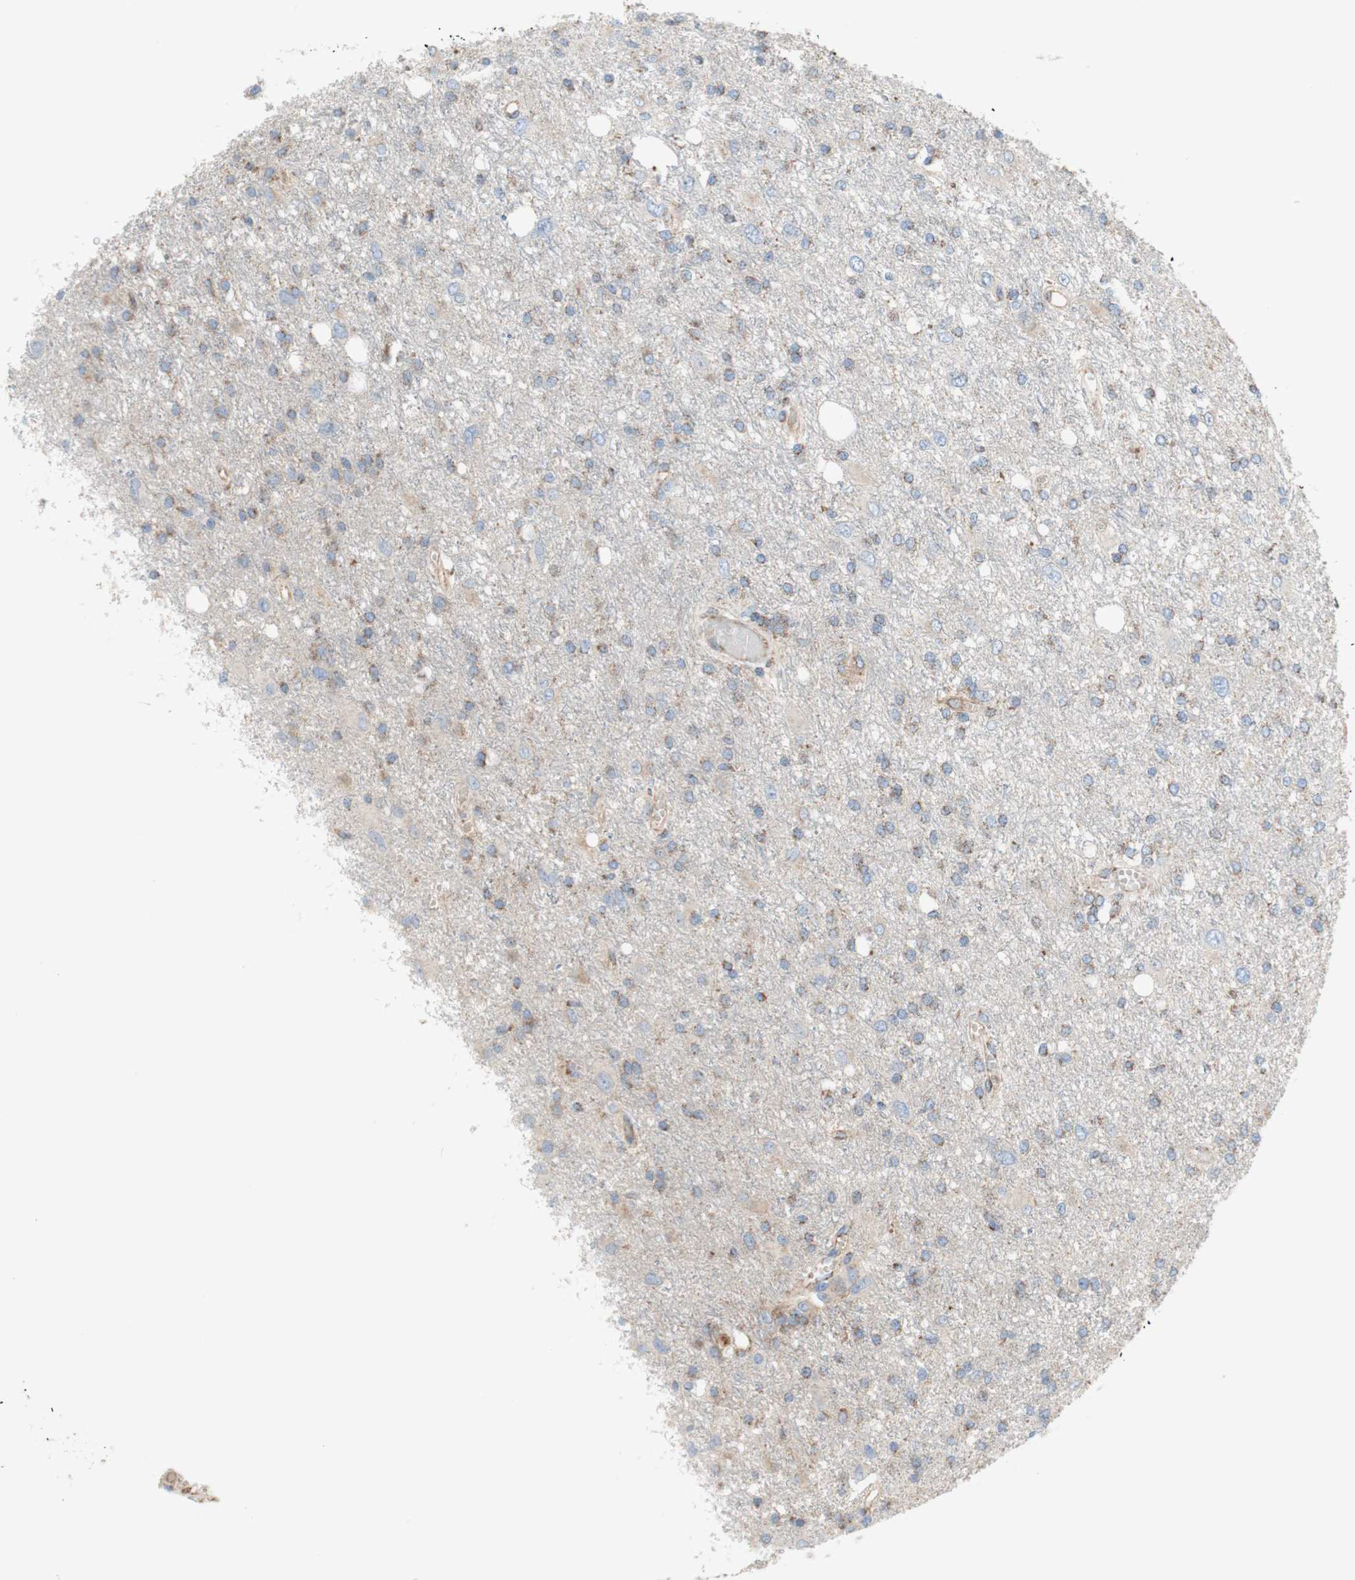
{"staining": {"intensity": "moderate", "quantity": "25%-75%", "location": "cytoplasmic/membranous"}, "tissue": "glioma", "cell_type": "Tumor cells", "image_type": "cancer", "snomed": [{"axis": "morphology", "description": "Glioma, malignant, High grade"}, {"axis": "topography", "description": "Brain"}], "caption": "Protein analysis of malignant high-grade glioma tissue exhibits moderate cytoplasmic/membranous expression in approximately 25%-75% of tumor cells. The protein of interest is stained brown, and the nuclei are stained in blue (DAB IHC with brightfield microscopy, high magnification).", "gene": "SDHB", "patient": {"sex": "female", "age": 59}}